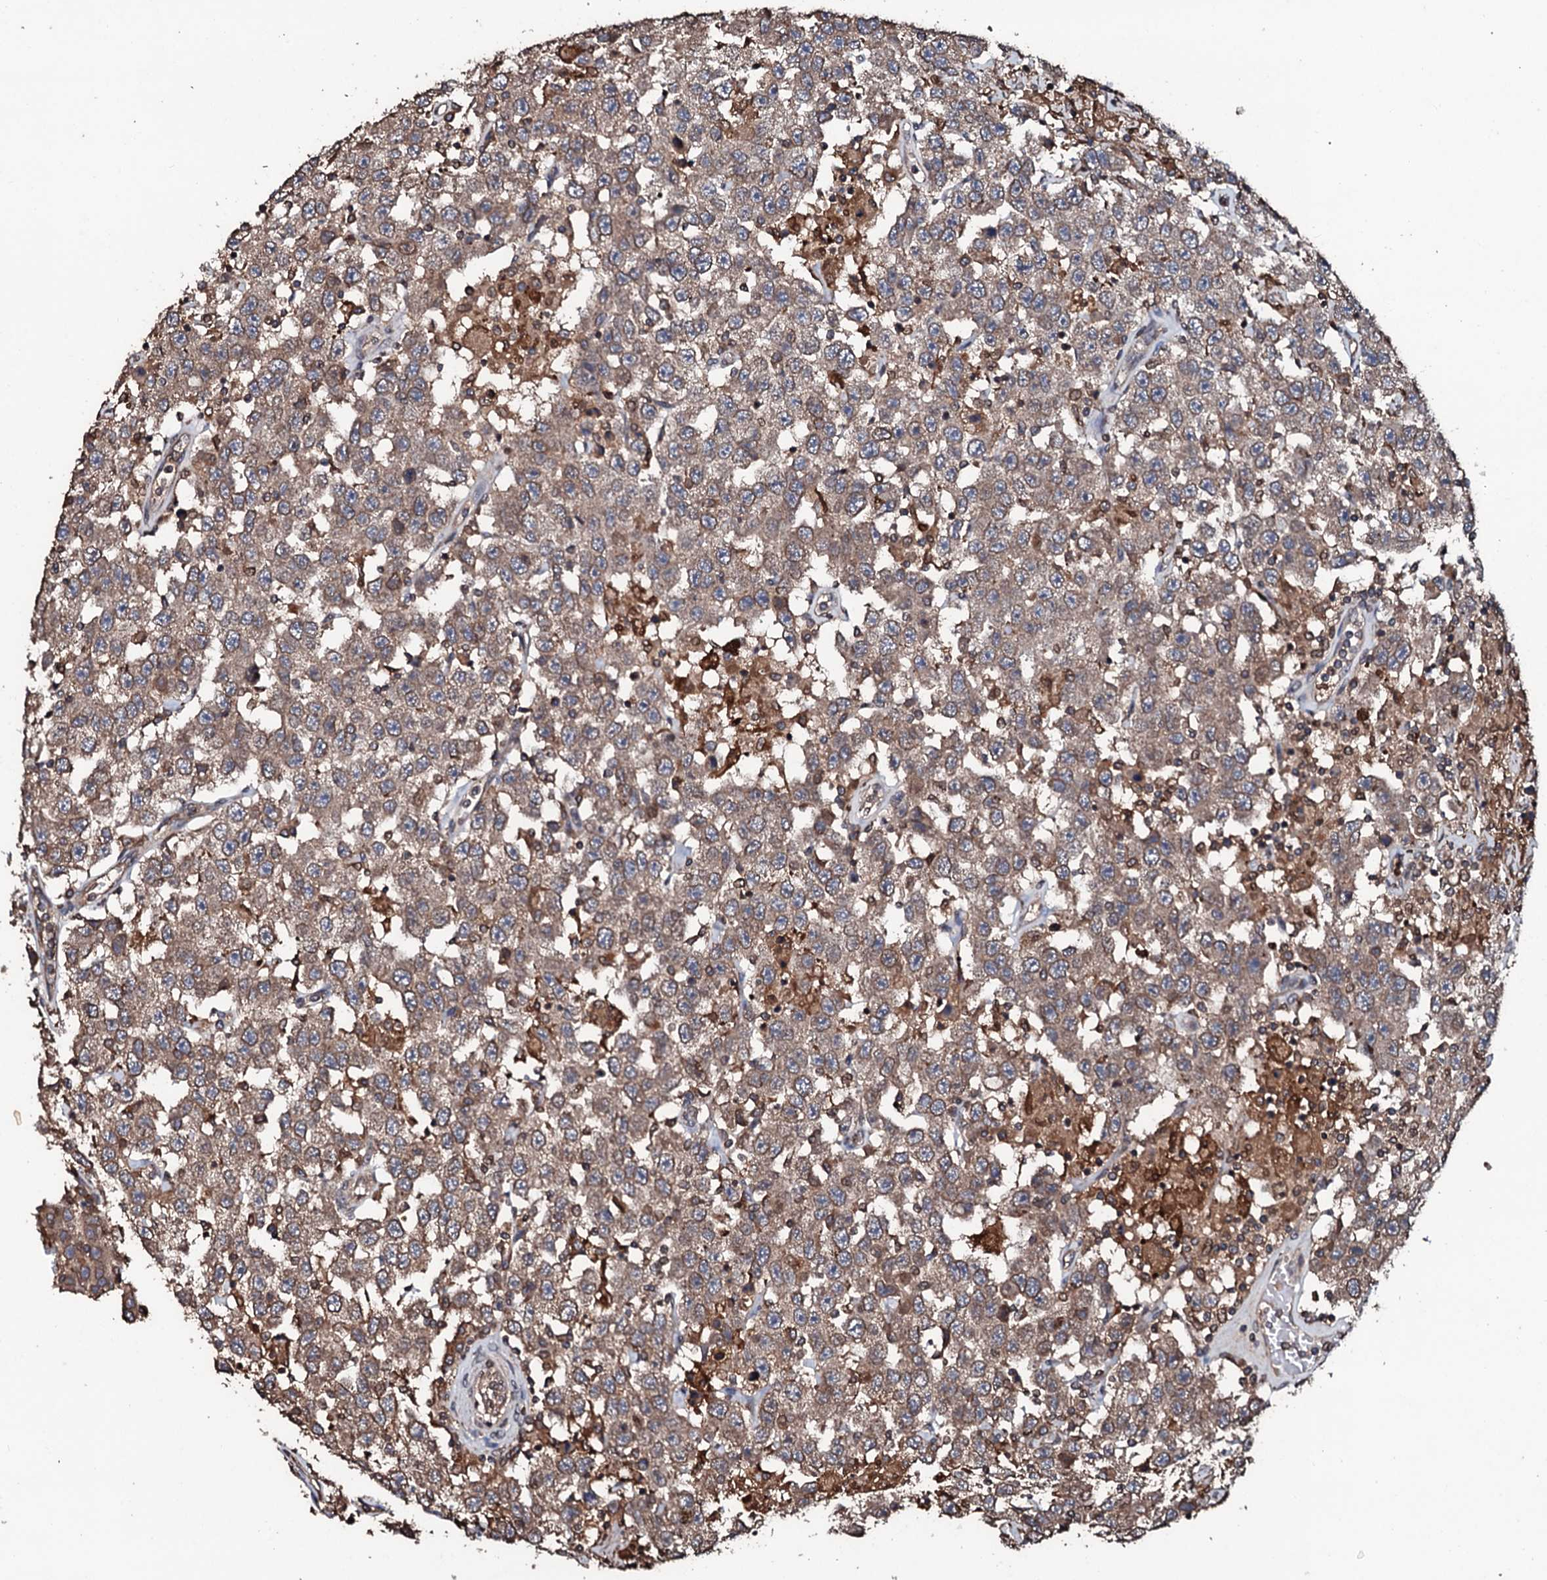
{"staining": {"intensity": "moderate", "quantity": ">75%", "location": "cytoplasmic/membranous"}, "tissue": "testis cancer", "cell_type": "Tumor cells", "image_type": "cancer", "snomed": [{"axis": "morphology", "description": "Seminoma, NOS"}, {"axis": "topography", "description": "Testis"}], "caption": "Immunohistochemistry (DAB (3,3'-diaminobenzidine)) staining of testis seminoma reveals moderate cytoplasmic/membranous protein expression in about >75% of tumor cells.", "gene": "SDHAF2", "patient": {"sex": "male", "age": 41}}